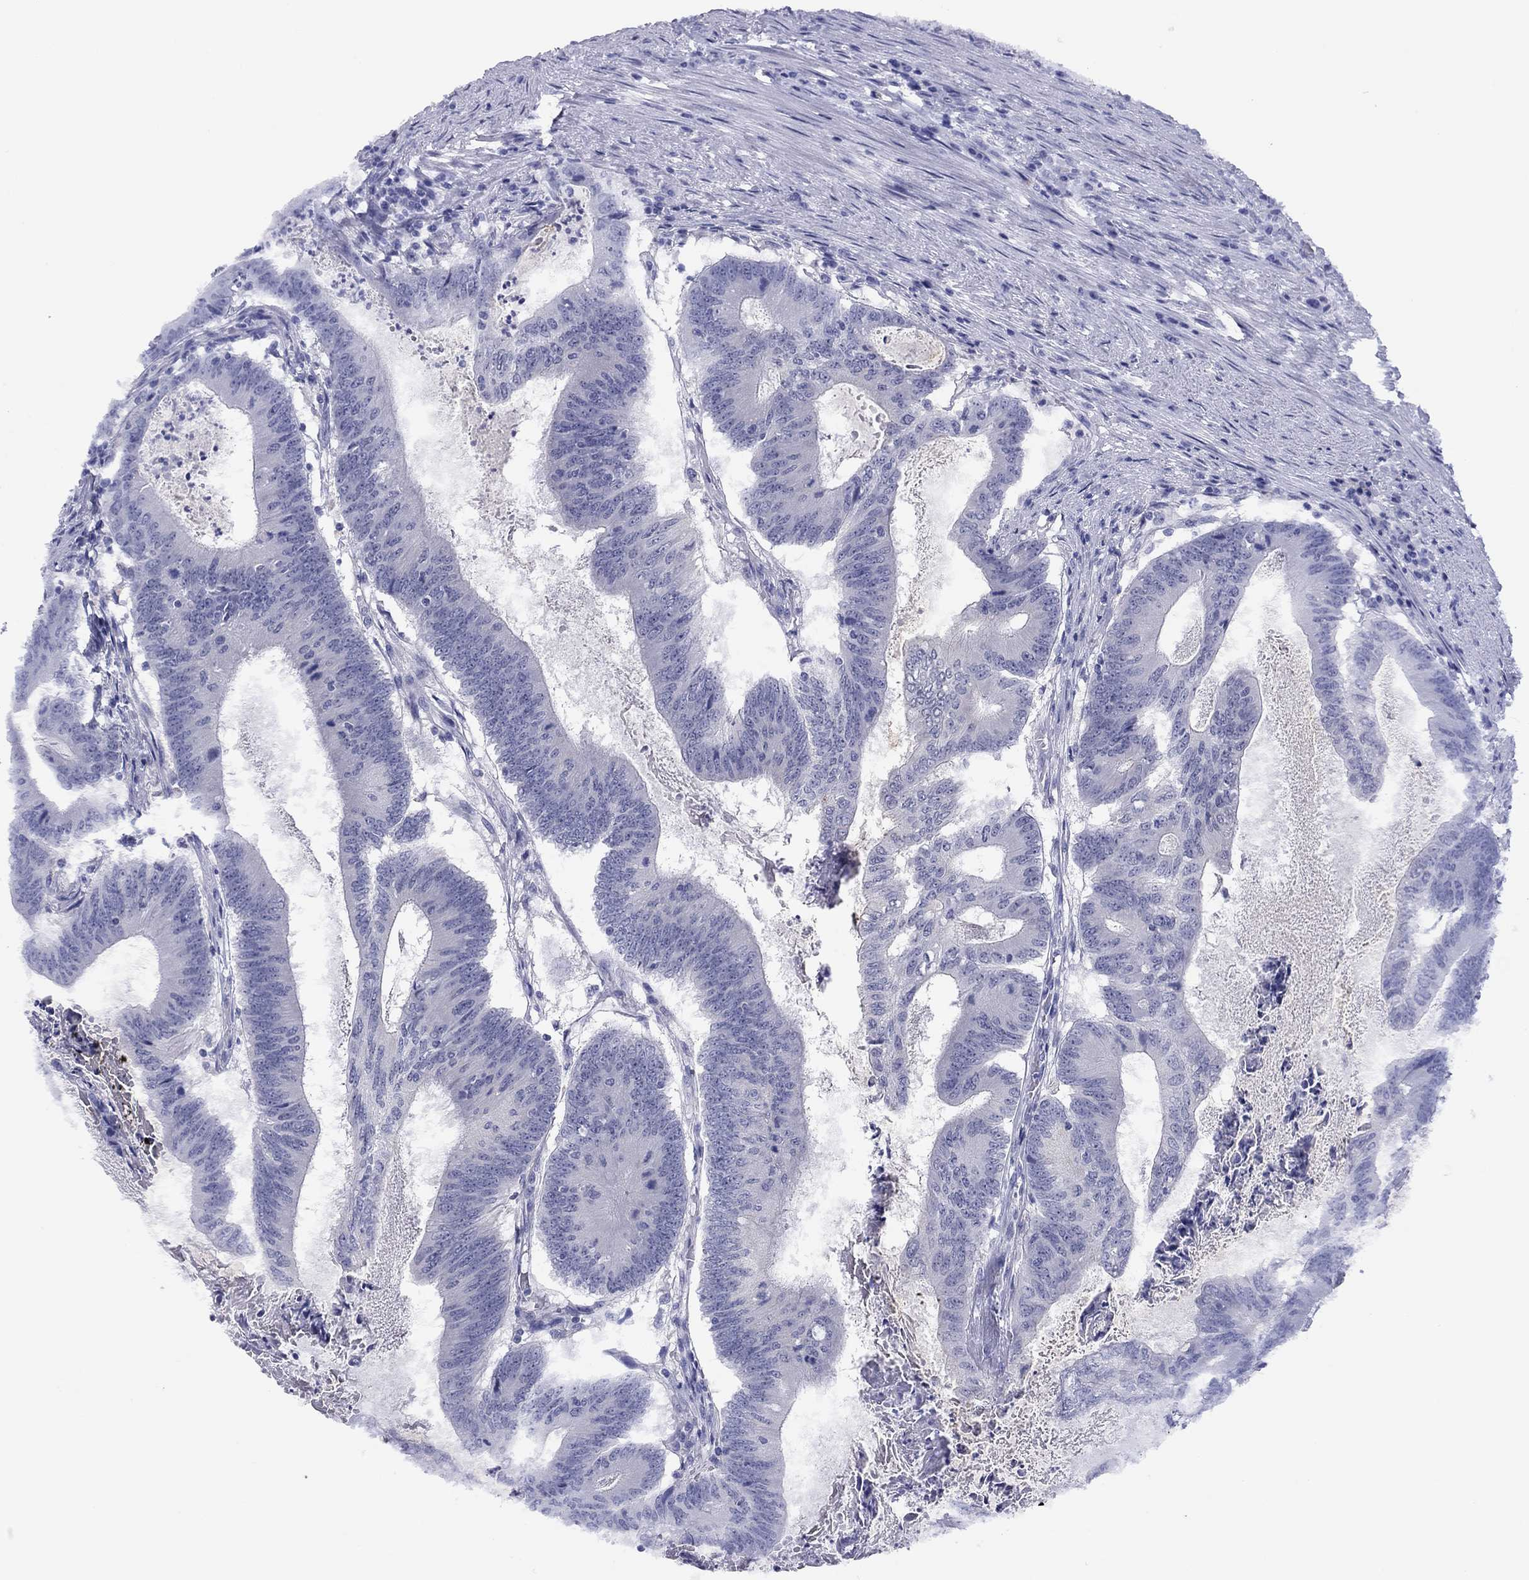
{"staining": {"intensity": "negative", "quantity": "none", "location": "none"}, "tissue": "colorectal cancer", "cell_type": "Tumor cells", "image_type": "cancer", "snomed": [{"axis": "morphology", "description": "Adenocarcinoma, NOS"}, {"axis": "topography", "description": "Colon"}], "caption": "Tumor cells are negative for brown protein staining in adenocarcinoma (colorectal). (Brightfield microscopy of DAB (3,3'-diaminobenzidine) immunohistochemistry (IHC) at high magnification).", "gene": "TCFL5", "patient": {"sex": "female", "age": 70}}